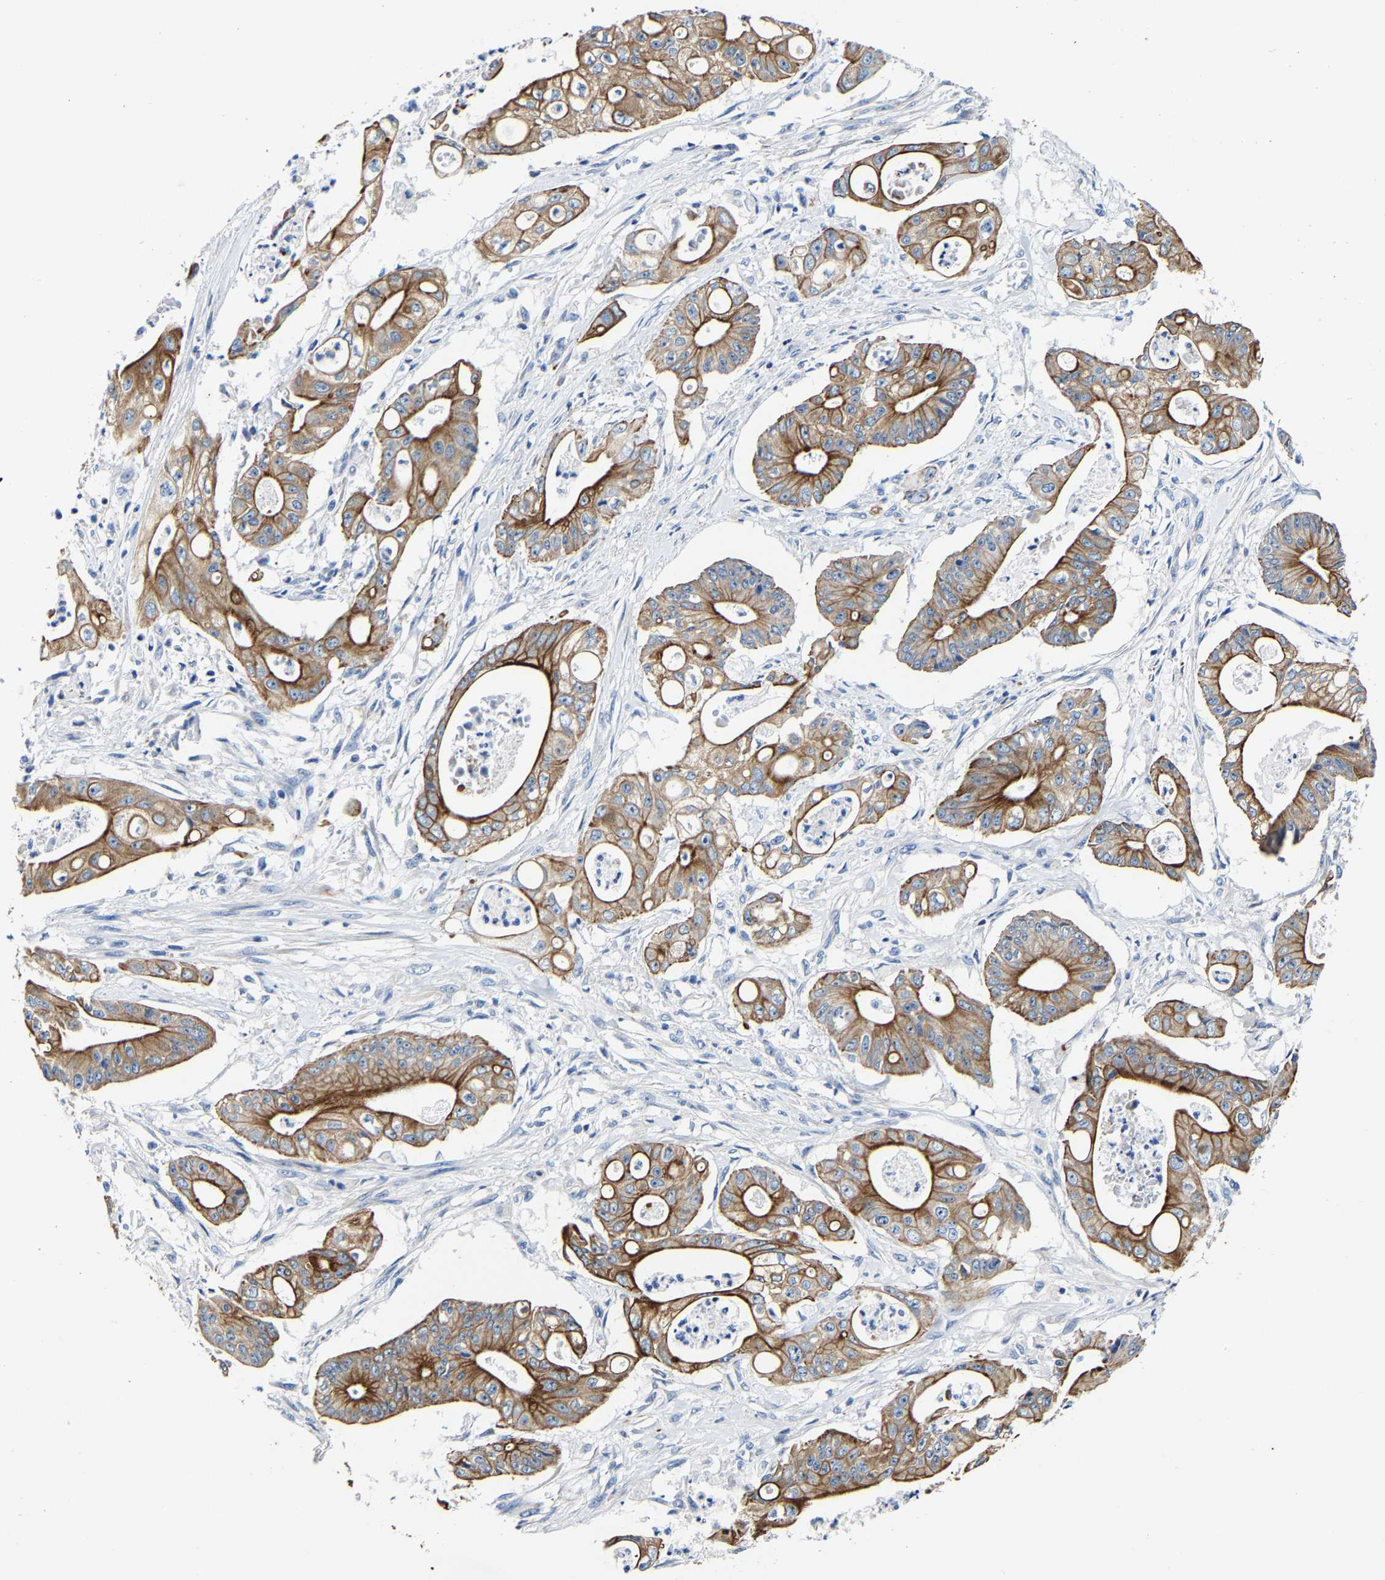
{"staining": {"intensity": "strong", "quantity": ">75%", "location": "cytoplasmic/membranous"}, "tissue": "pancreatic cancer", "cell_type": "Tumor cells", "image_type": "cancer", "snomed": [{"axis": "morphology", "description": "Normal tissue, NOS"}, {"axis": "topography", "description": "Lymph node"}], "caption": "High-power microscopy captured an immunohistochemistry (IHC) photomicrograph of pancreatic cancer, revealing strong cytoplasmic/membranous positivity in approximately >75% of tumor cells.", "gene": "MMEL1", "patient": {"sex": "male", "age": 62}}